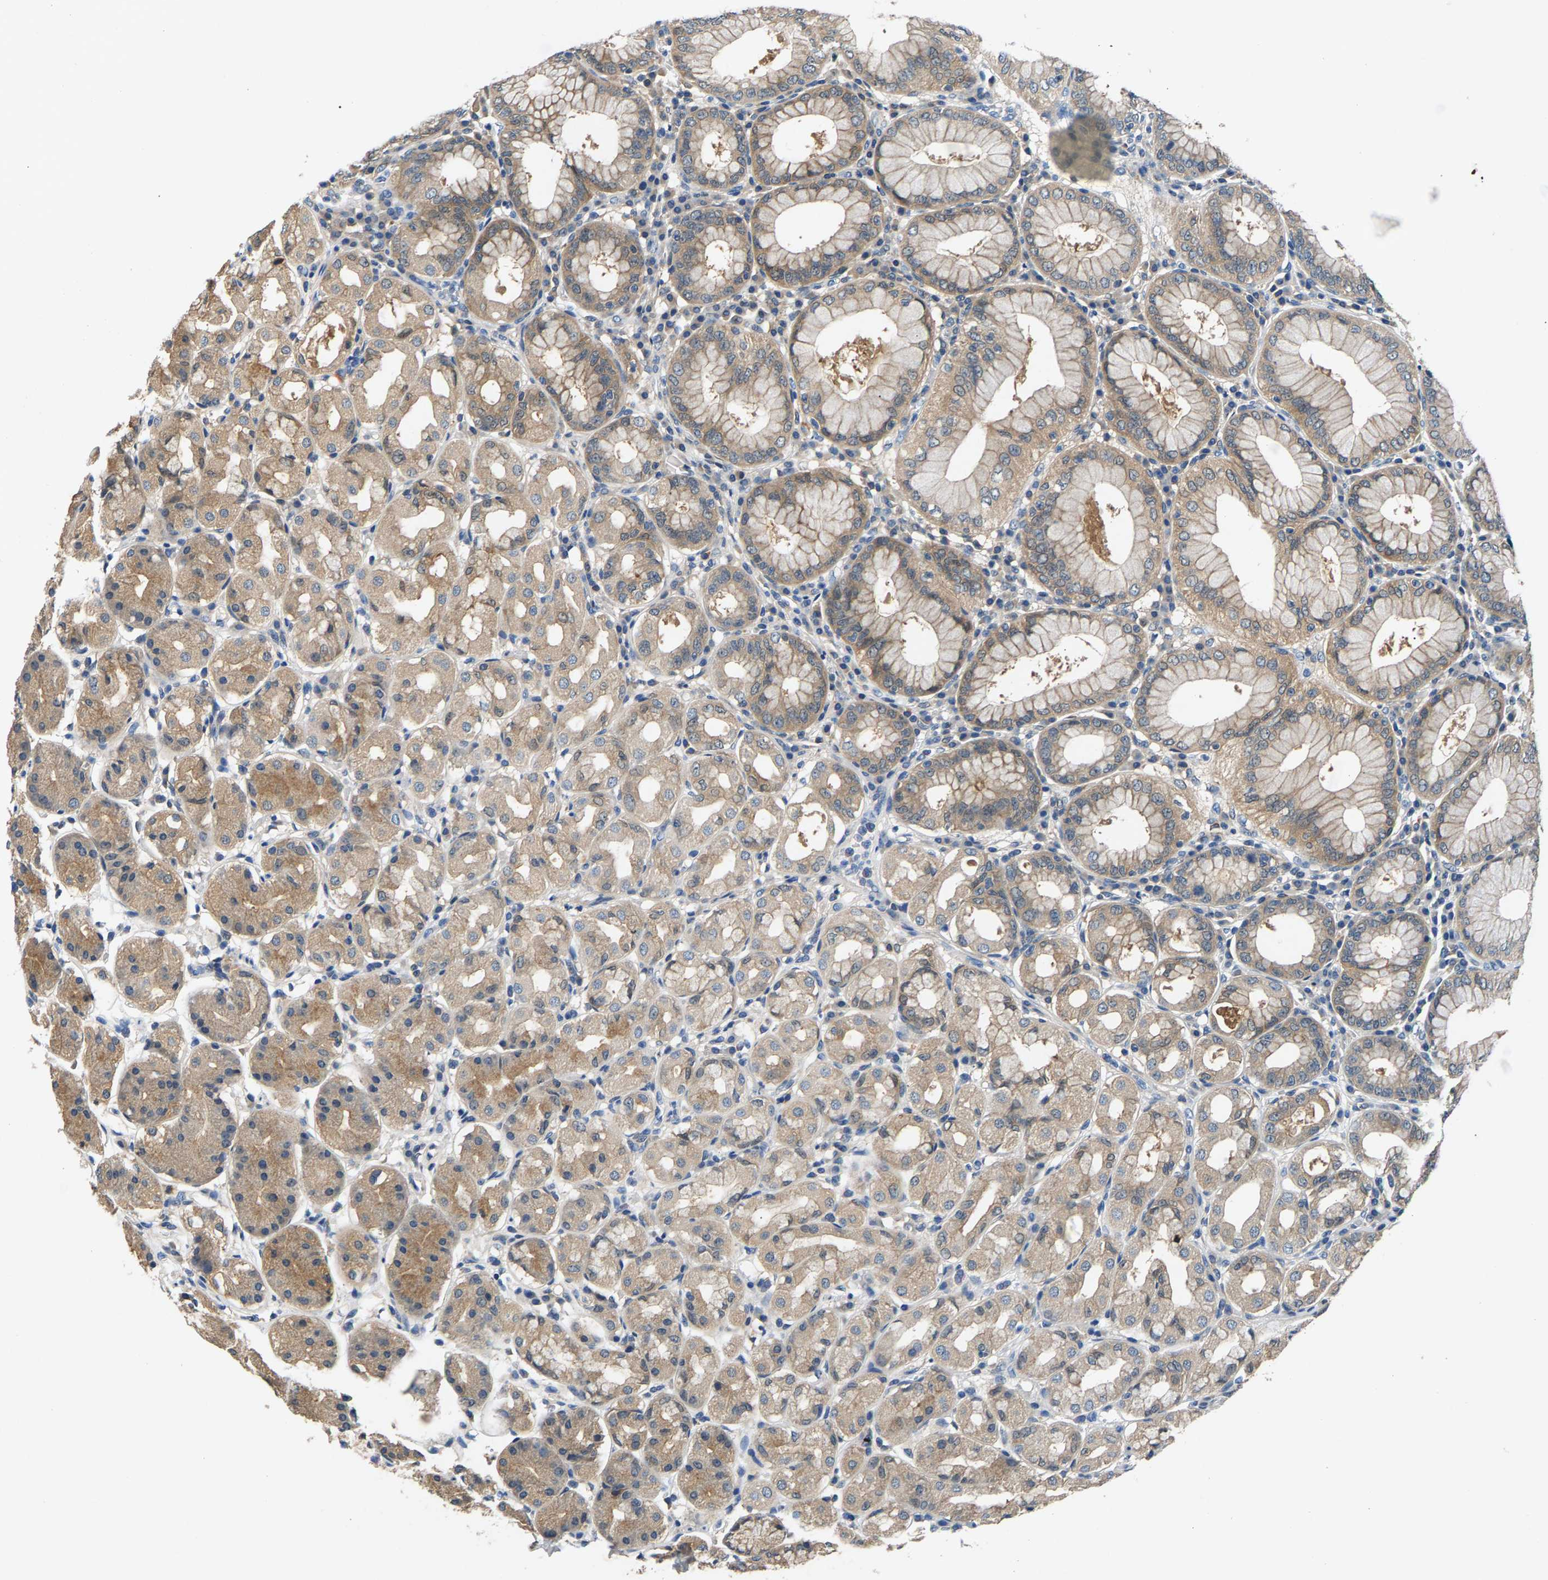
{"staining": {"intensity": "weak", "quantity": ">75%", "location": "cytoplasmic/membranous"}, "tissue": "stomach", "cell_type": "Glandular cells", "image_type": "normal", "snomed": [{"axis": "morphology", "description": "Normal tissue, NOS"}, {"axis": "topography", "description": "Stomach"}, {"axis": "topography", "description": "Stomach, lower"}], "caption": "A brown stain highlights weak cytoplasmic/membranous positivity of a protein in glandular cells of normal stomach. (brown staining indicates protein expression, while blue staining denotes nuclei).", "gene": "NT5C", "patient": {"sex": "female", "age": 56}}